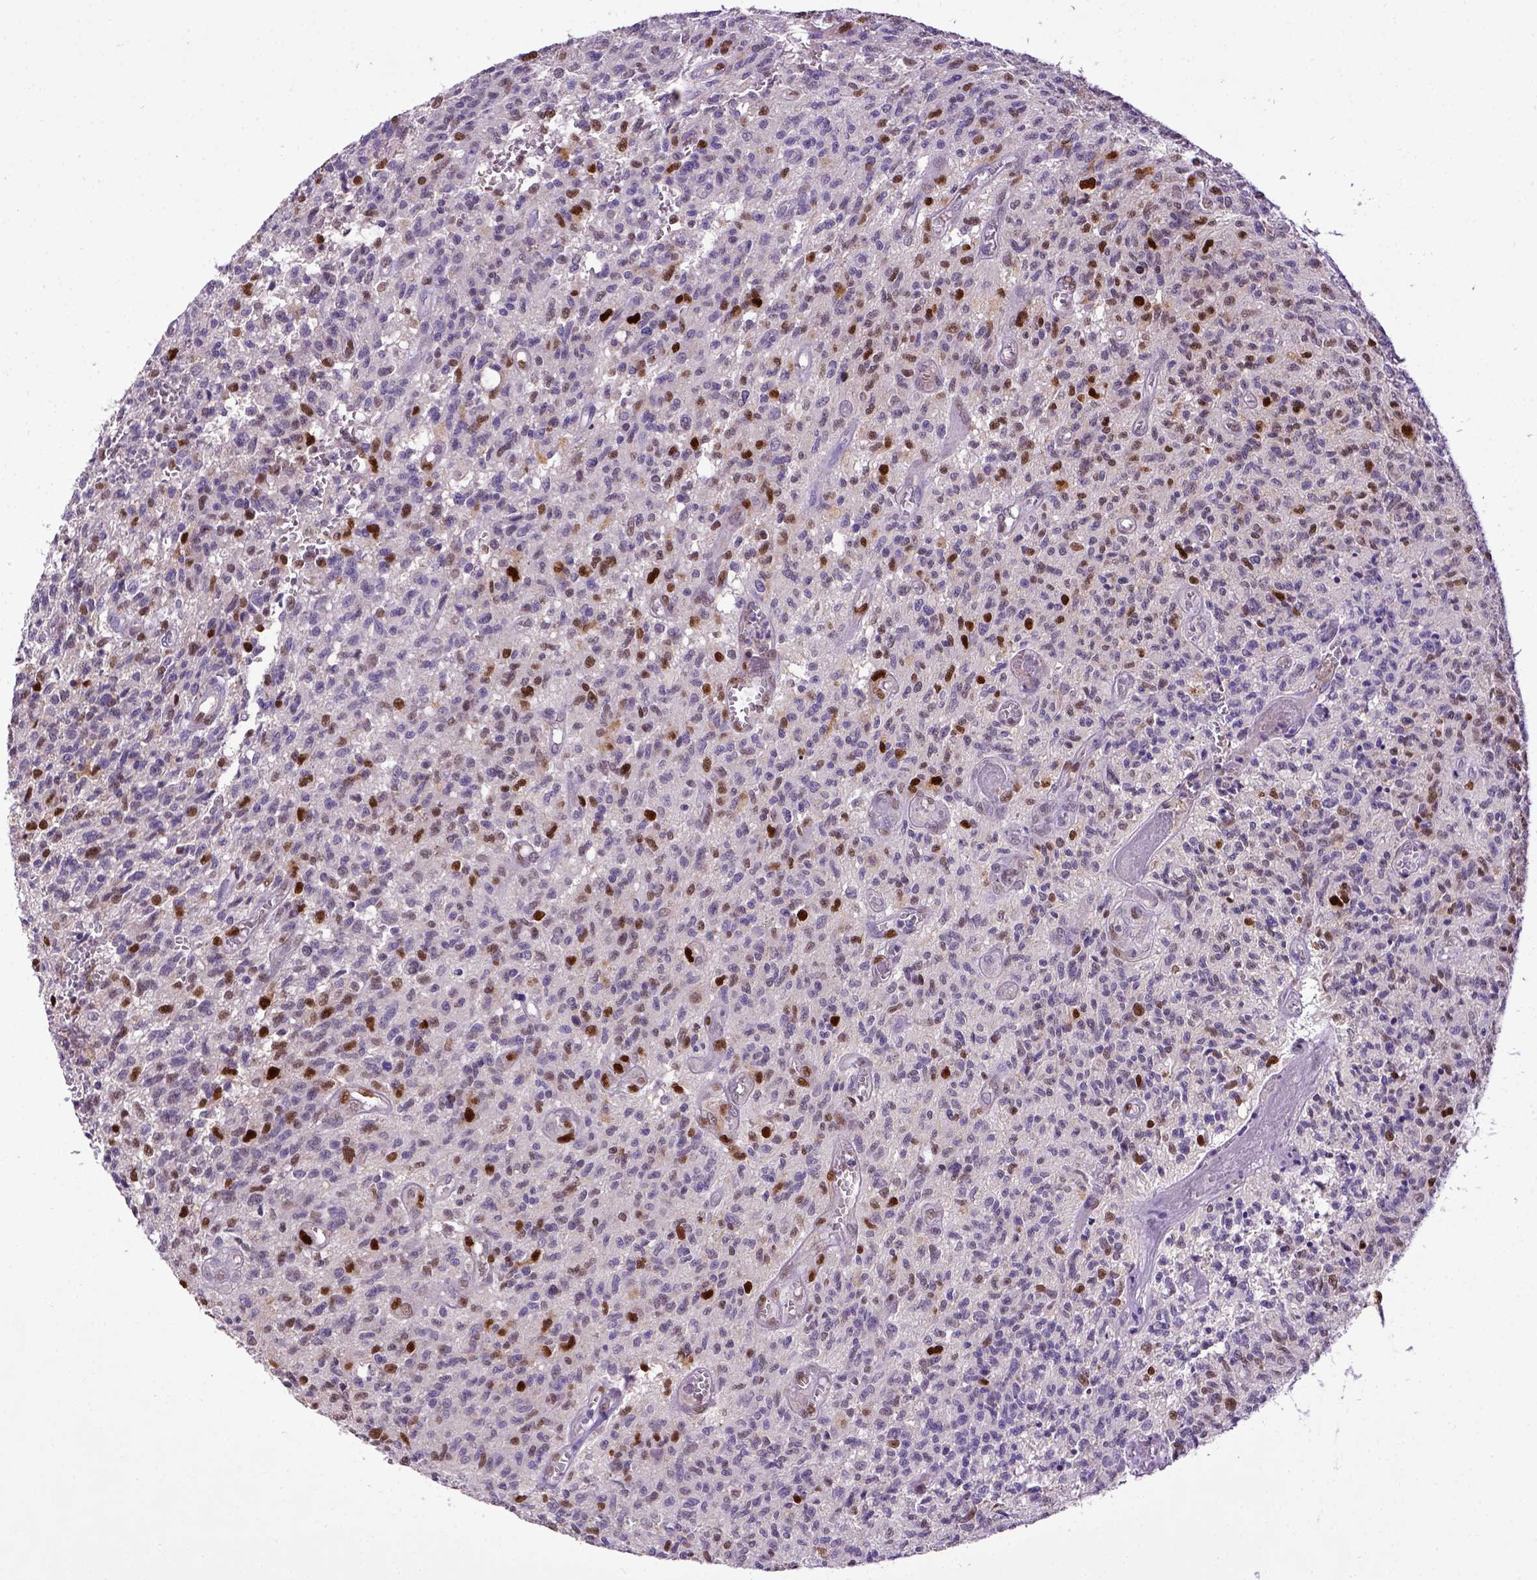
{"staining": {"intensity": "strong", "quantity": "<25%", "location": "nuclear"}, "tissue": "glioma", "cell_type": "Tumor cells", "image_type": "cancer", "snomed": [{"axis": "morphology", "description": "Glioma, malignant, Low grade"}, {"axis": "topography", "description": "Brain"}], "caption": "IHC of malignant glioma (low-grade) reveals medium levels of strong nuclear staining in about <25% of tumor cells.", "gene": "CDKN1A", "patient": {"sex": "male", "age": 64}}